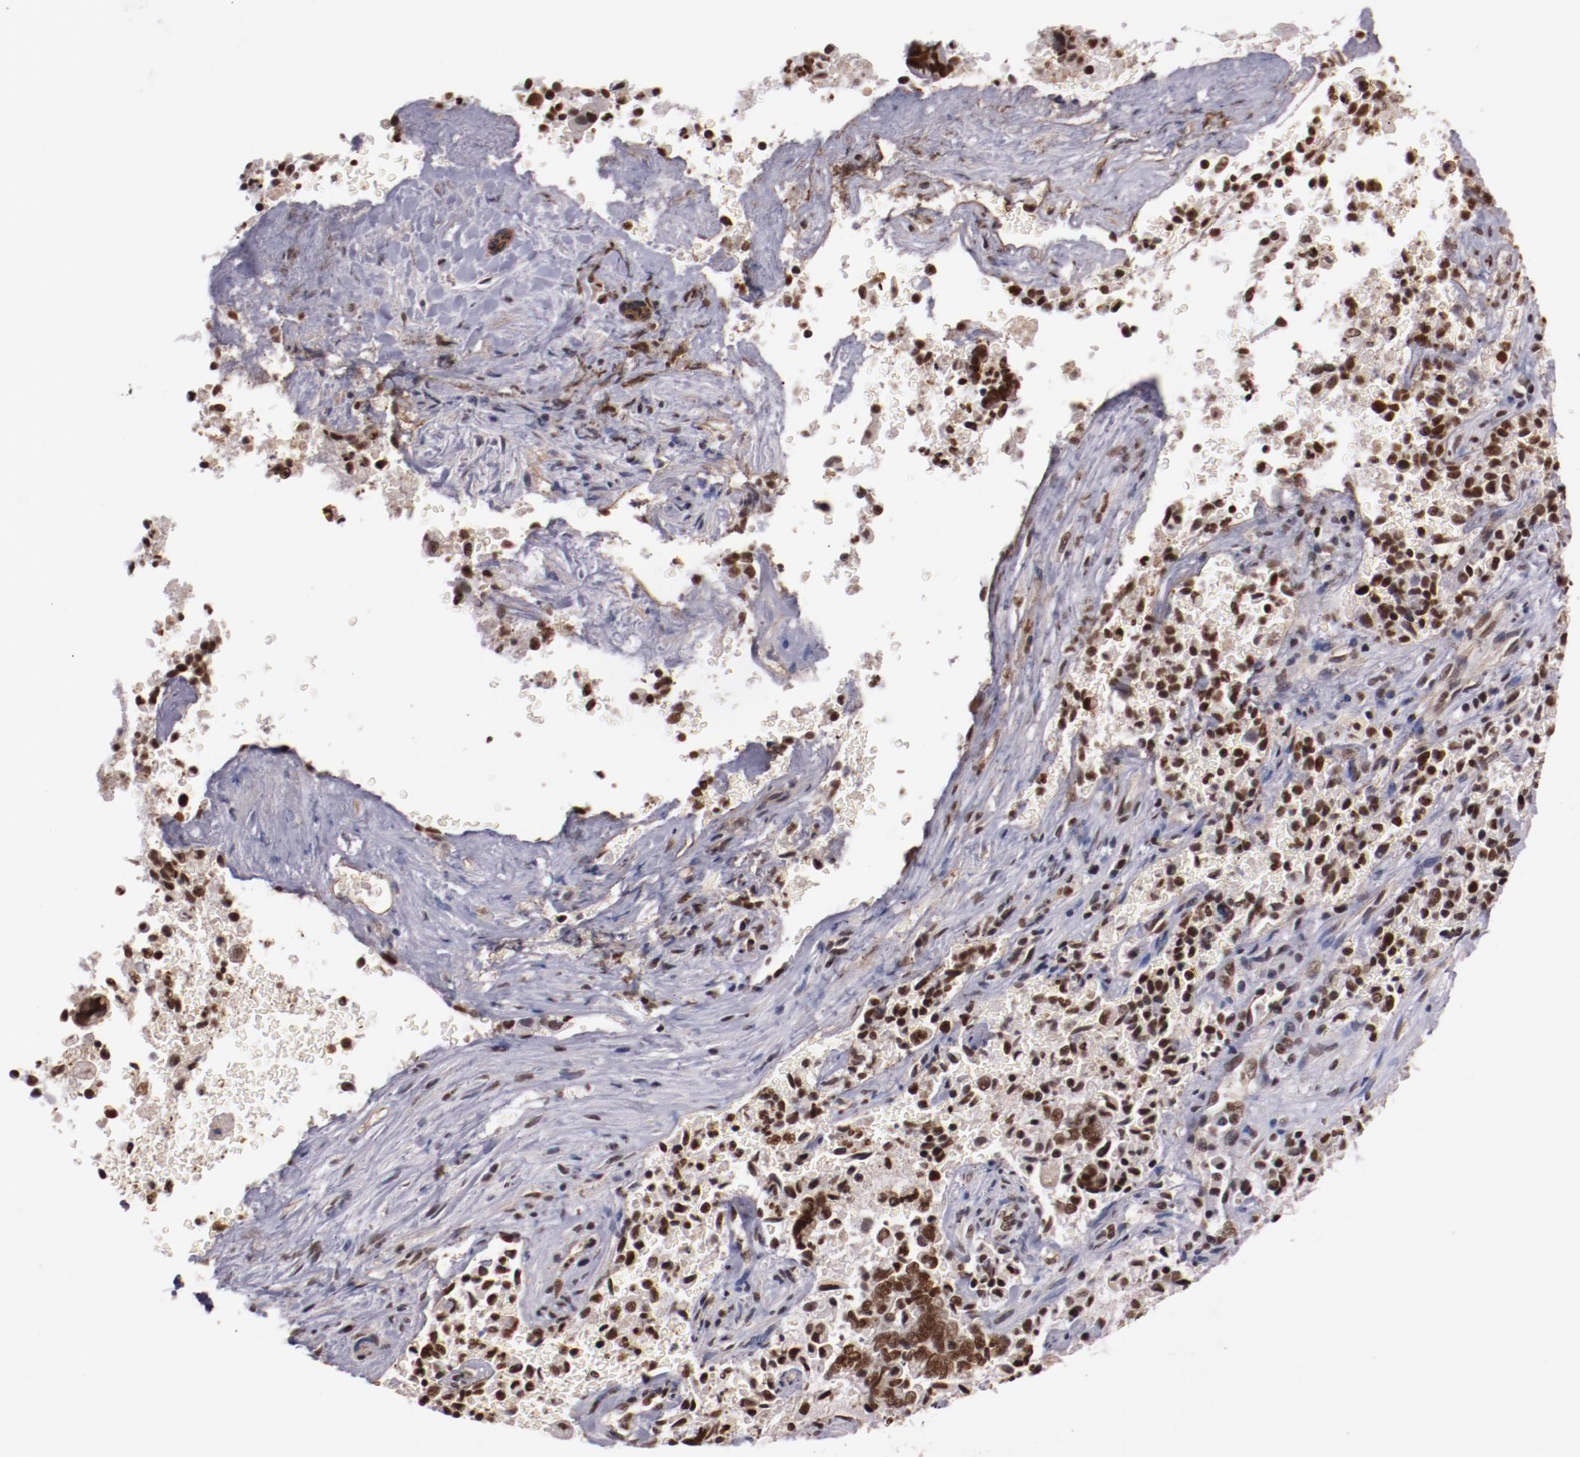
{"staining": {"intensity": "moderate", "quantity": "25%-75%", "location": "nuclear"}, "tissue": "liver cancer", "cell_type": "Tumor cells", "image_type": "cancer", "snomed": [{"axis": "morphology", "description": "Cholangiocarcinoma"}, {"axis": "topography", "description": "Liver"}], "caption": "This image displays immunohistochemistry staining of liver cancer (cholangiocarcinoma), with medium moderate nuclear positivity in approximately 25%-75% of tumor cells.", "gene": "STAG2", "patient": {"sex": "male", "age": 57}}